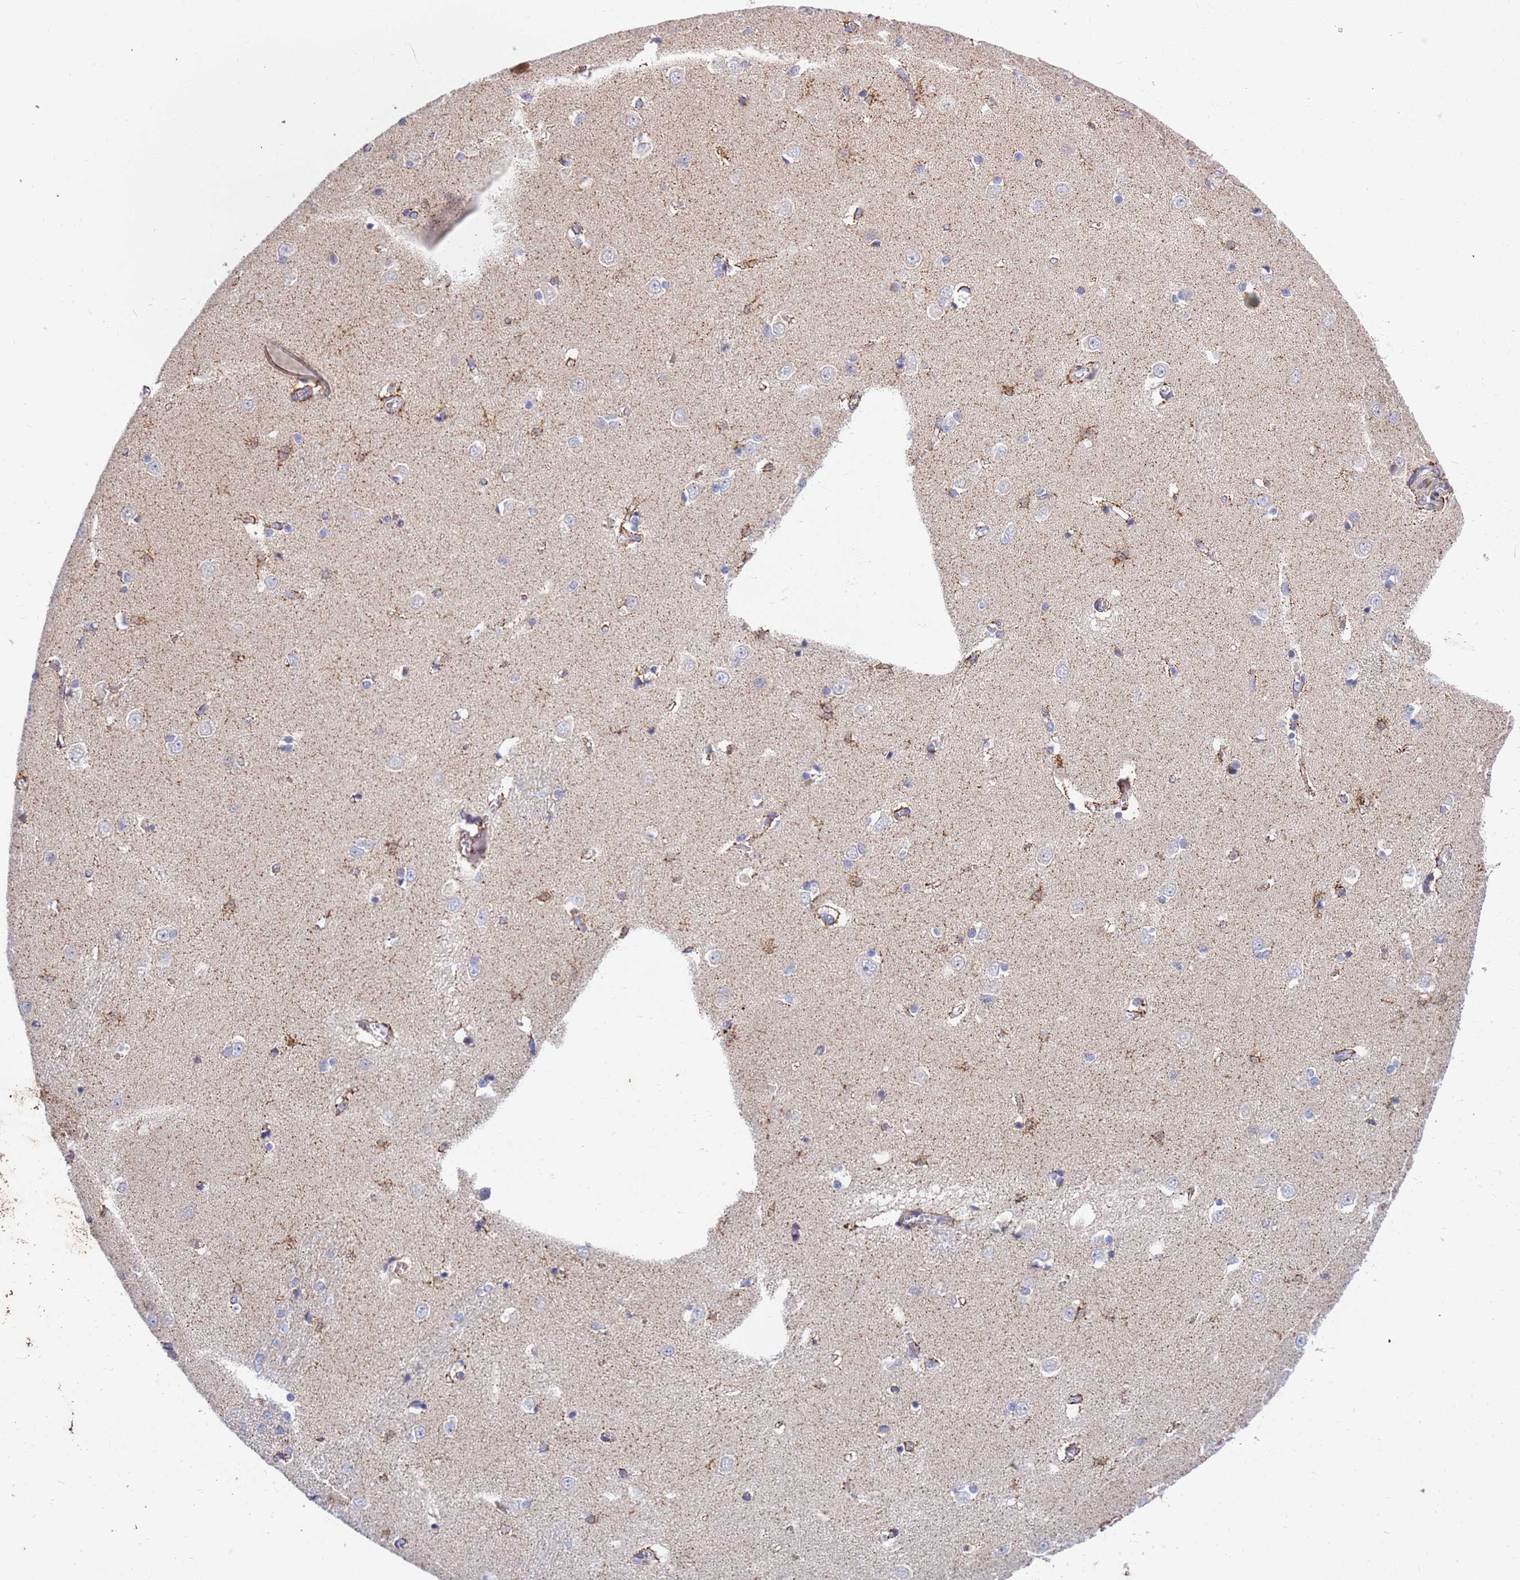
{"staining": {"intensity": "moderate", "quantity": "25%-75%", "location": "cytoplasmic/membranous"}, "tissue": "caudate", "cell_type": "Glial cells", "image_type": "normal", "snomed": [{"axis": "morphology", "description": "Normal tissue, NOS"}, {"axis": "topography", "description": "Lateral ventricle wall"}], "caption": "IHC micrograph of benign caudate stained for a protein (brown), which shows medium levels of moderate cytoplasmic/membranous positivity in about 25%-75% of glial cells.", "gene": "SDR39U1", "patient": {"sex": "male", "age": 37}}